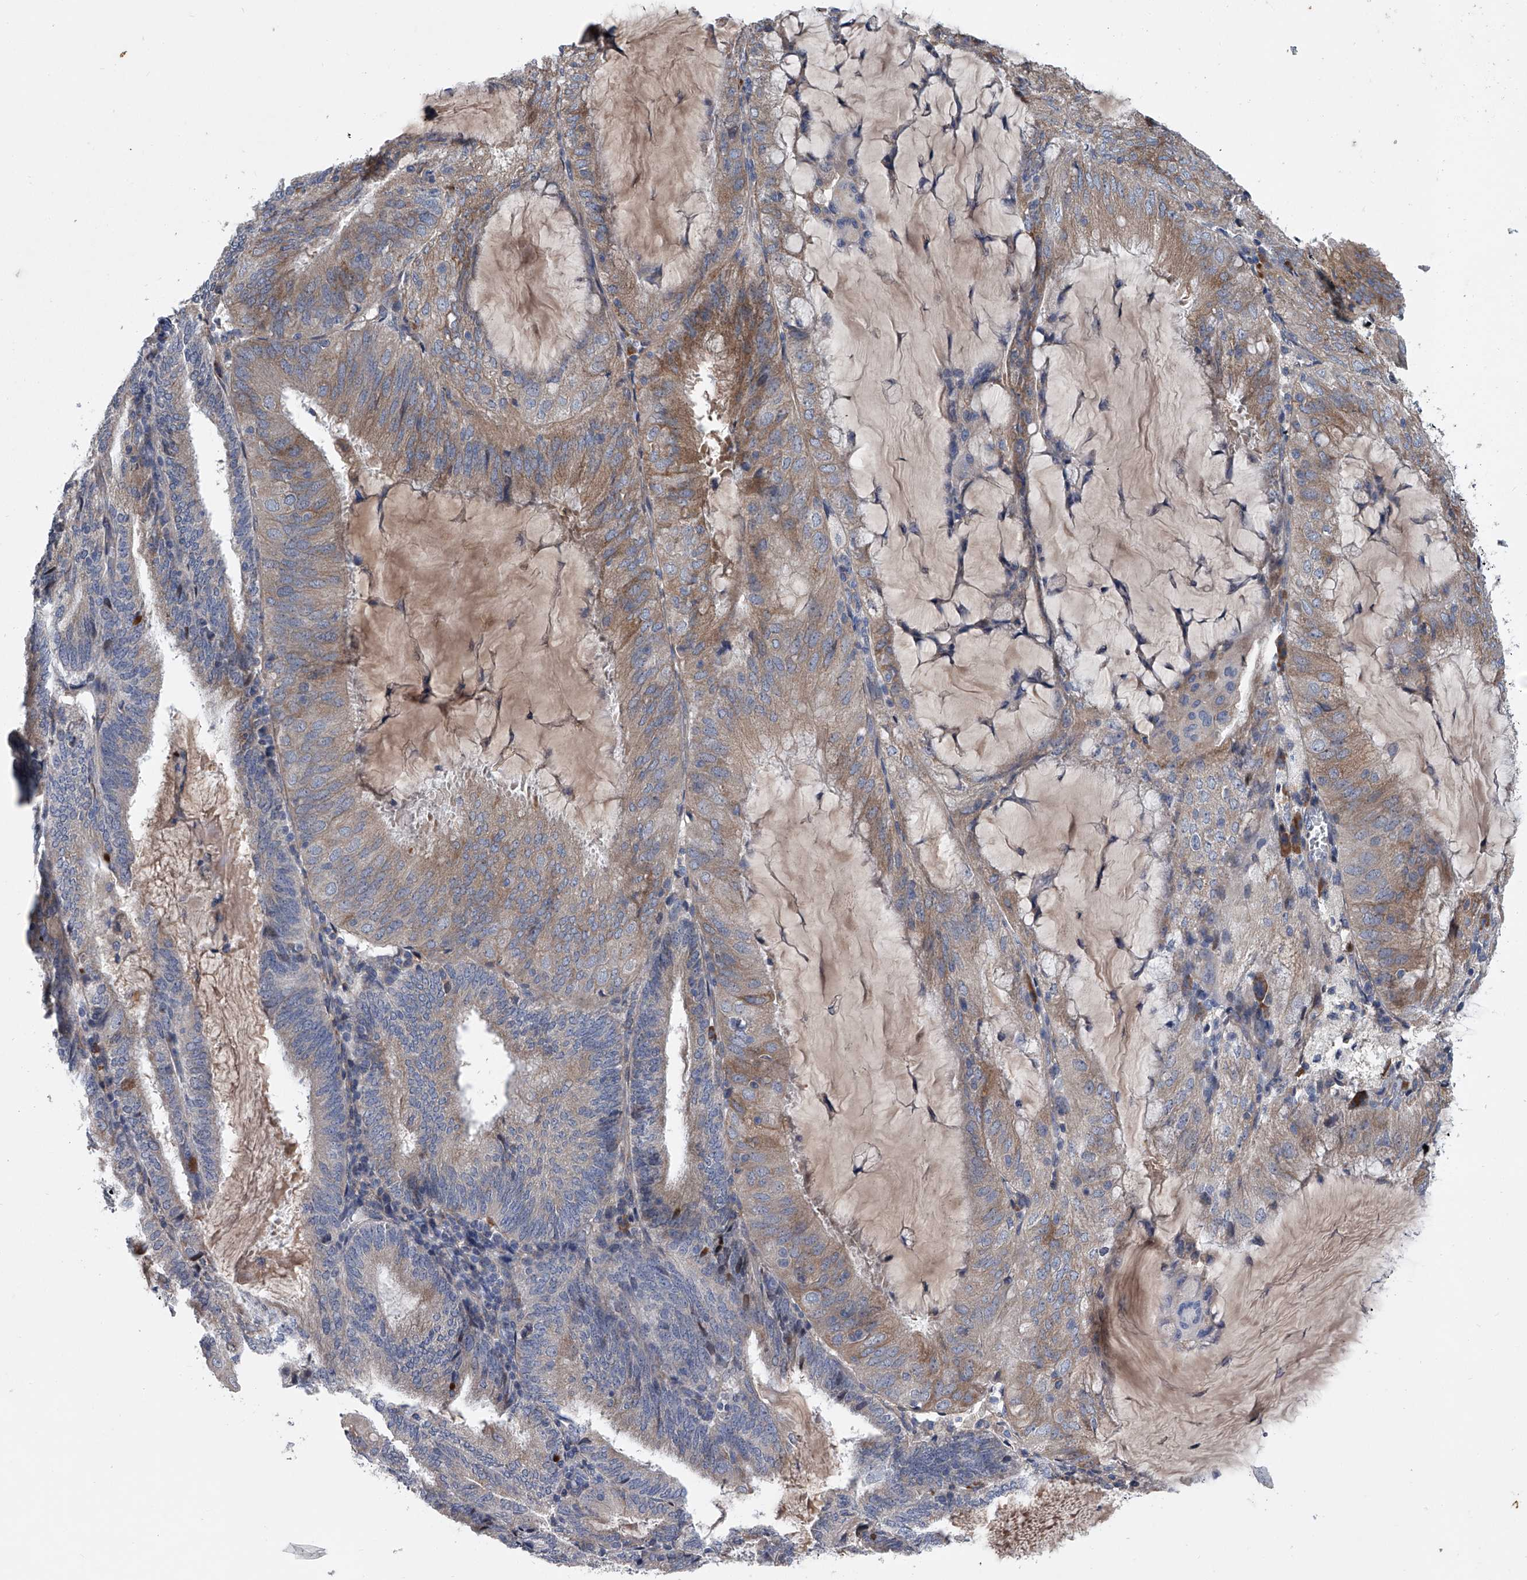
{"staining": {"intensity": "weak", "quantity": "25%-75%", "location": "cytoplasmic/membranous"}, "tissue": "endometrial cancer", "cell_type": "Tumor cells", "image_type": "cancer", "snomed": [{"axis": "morphology", "description": "Adenocarcinoma, NOS"}, {"axis": "topography", "description": "Endometrium"}], "caption": "Immunohistochemical staining of human adenocarcinoma (endometrial) demonstrates low levels of weak cytoplasmic/membranous protein staining in approximately 25%-75% of tumor cells. Ihc stains the protein of interest in brown and the nuclei are stained blue.", "gene": "ABCG1", "patient": {"sex": "female", "age": 81}}